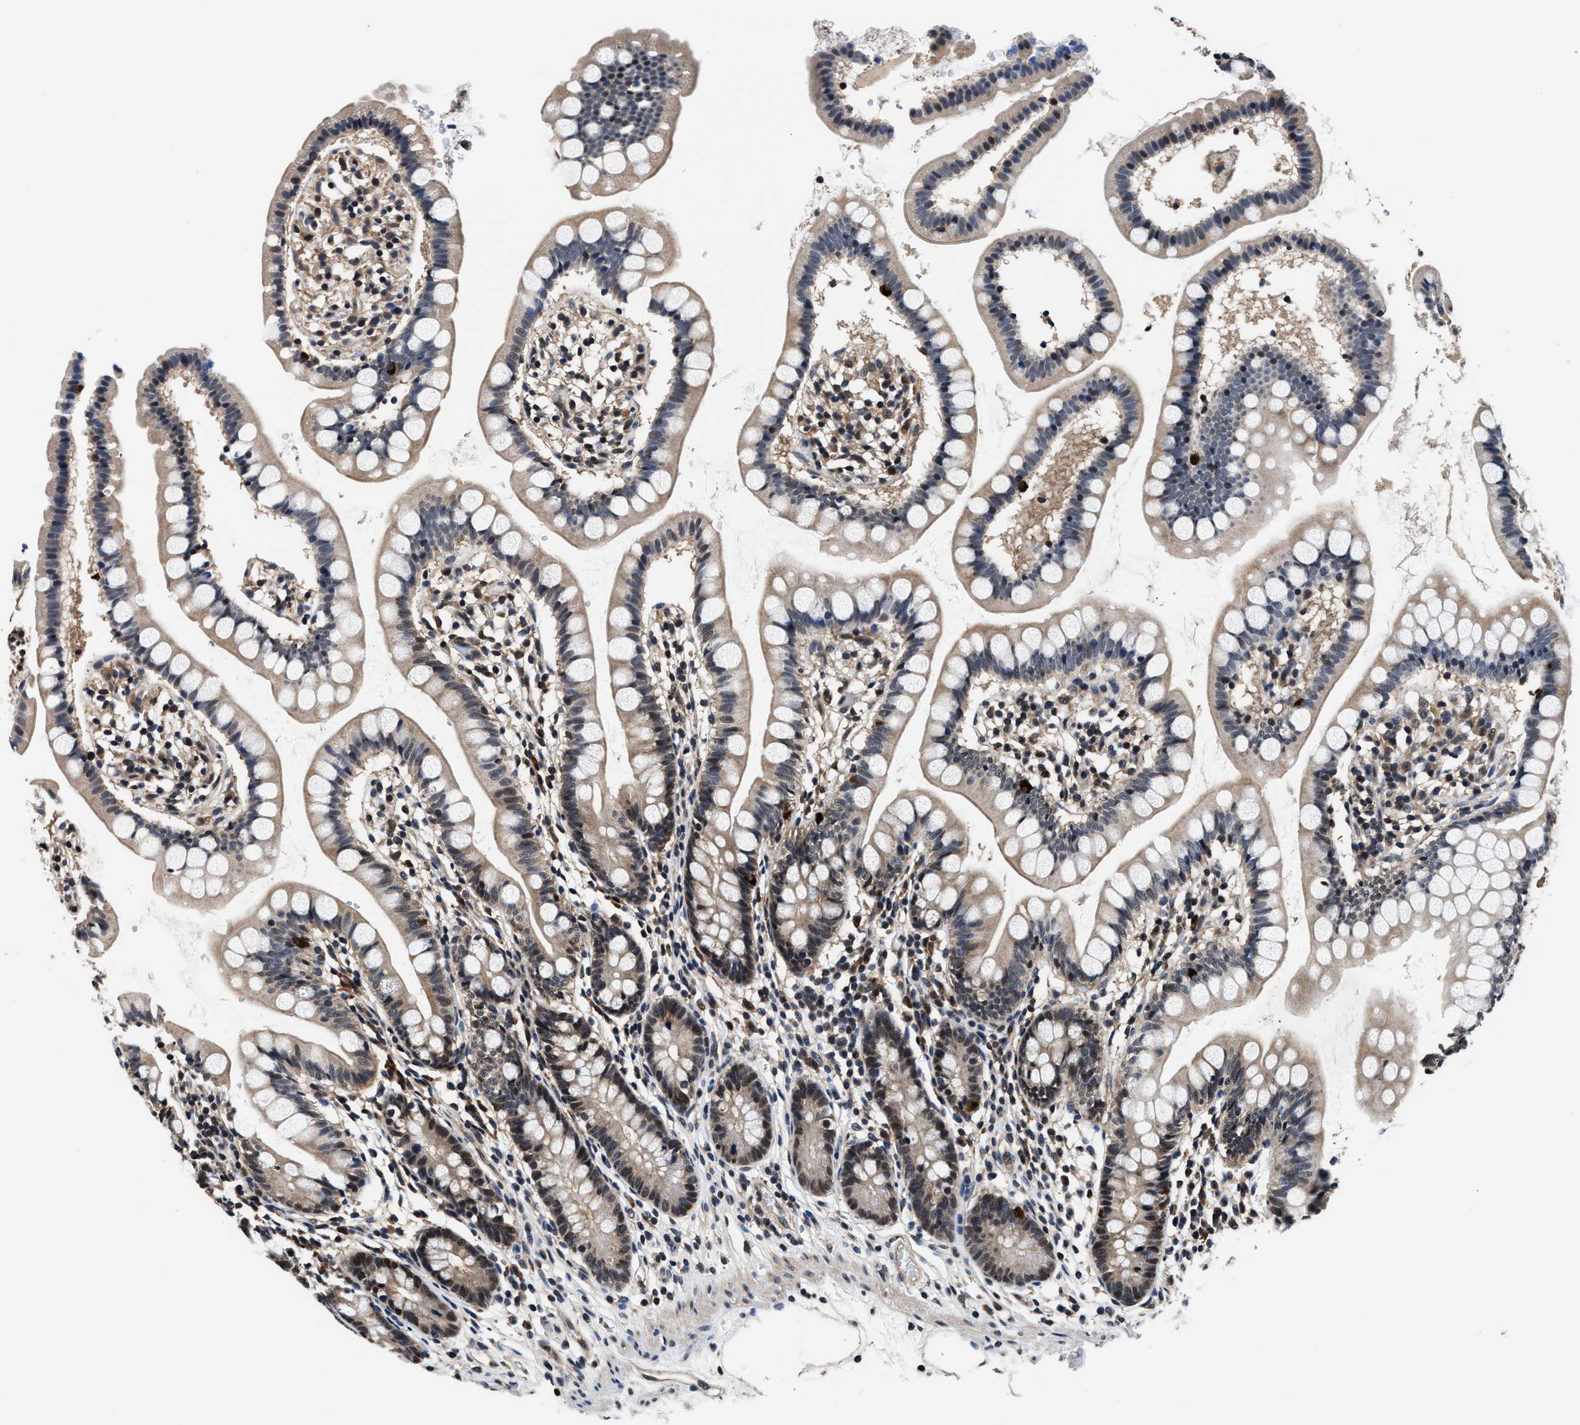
{"staining": {"intensity": "moderate", "quantity": "<25%", "location": "nuclear"}, "tissue": "small intestine", "cell_type": "Glandular cells", "image_type": "normal", "snomed": [{"axis": "morphology", "description": "Normal tissue, NOS"}, {"axis": "topography", "description": "Small intestine"}], "caption": "The image shows staining of unremarkable small intestine, revealing moderate nuclear protein staining (brown color) within glandular cells.", "gene": "USP16", "patient": {"sex": "female", "age": 84}}